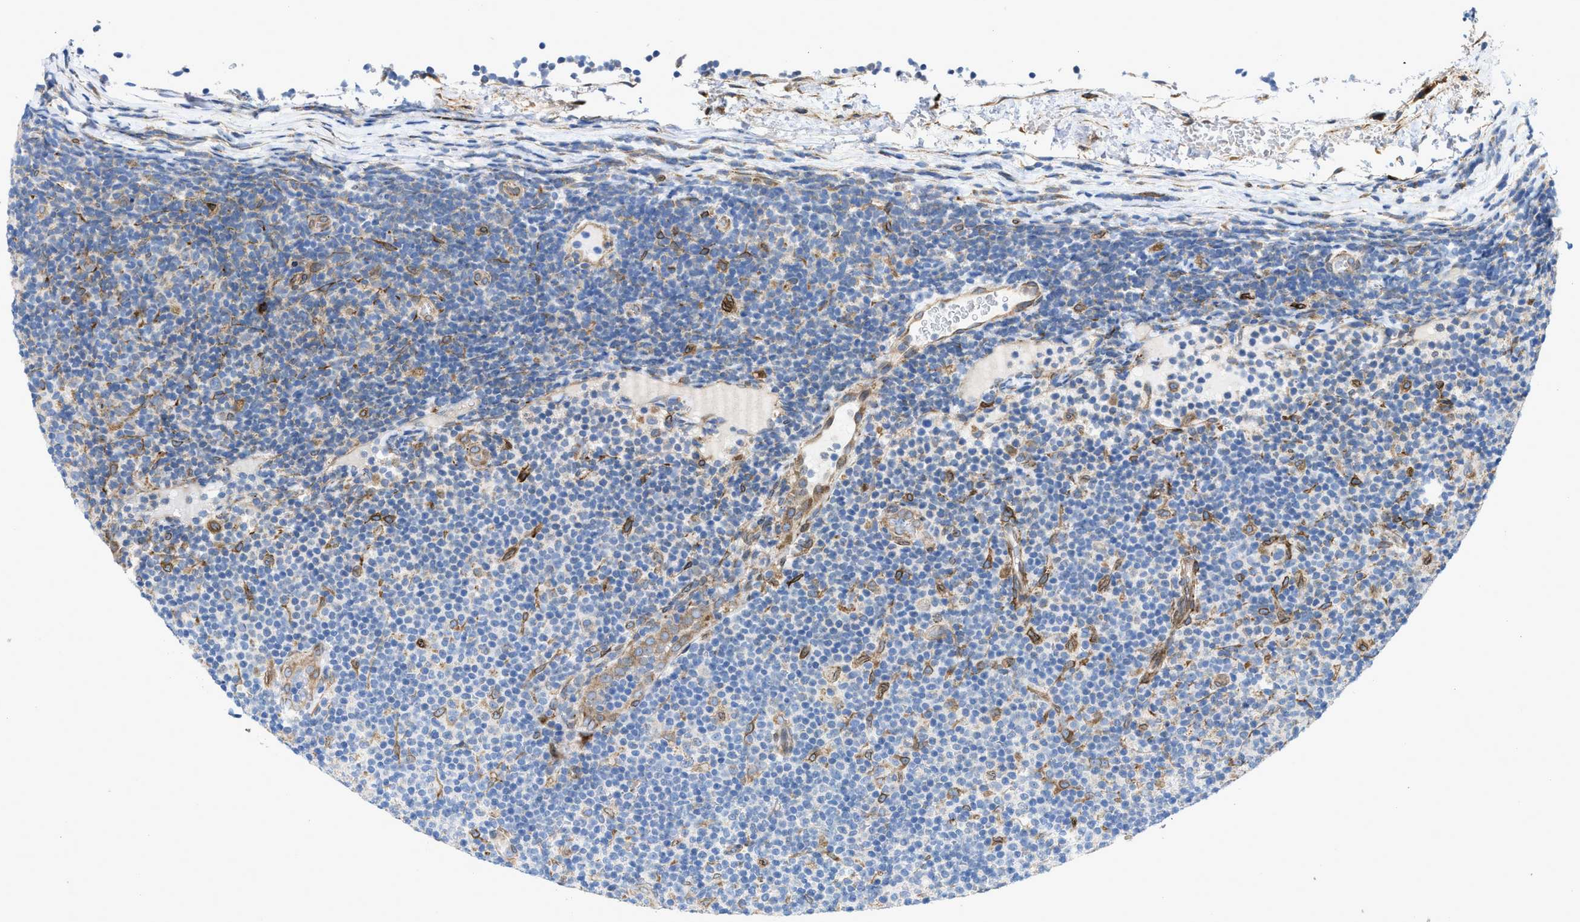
{"staining": {"intensity": "negative", "quantity": "none", "location": "none"}, "tissue": "lymphoma", "cell_type": "Tumor cells", "image_type": "cancer", "snomed": [{"axis": "morphology", "description": "Malignant lymphoma, non-Hodgkin's type, Low grade"}, {"axis": "topography", "description": "Lymph node"}], "caption": "Micrograph shows no significant protein expression in tumor cells of low-grade malignant lymphoma, non-Hodgkin's type.", "gene": "ERLIN2", "patient": {"sex": "male", "age": 83}}